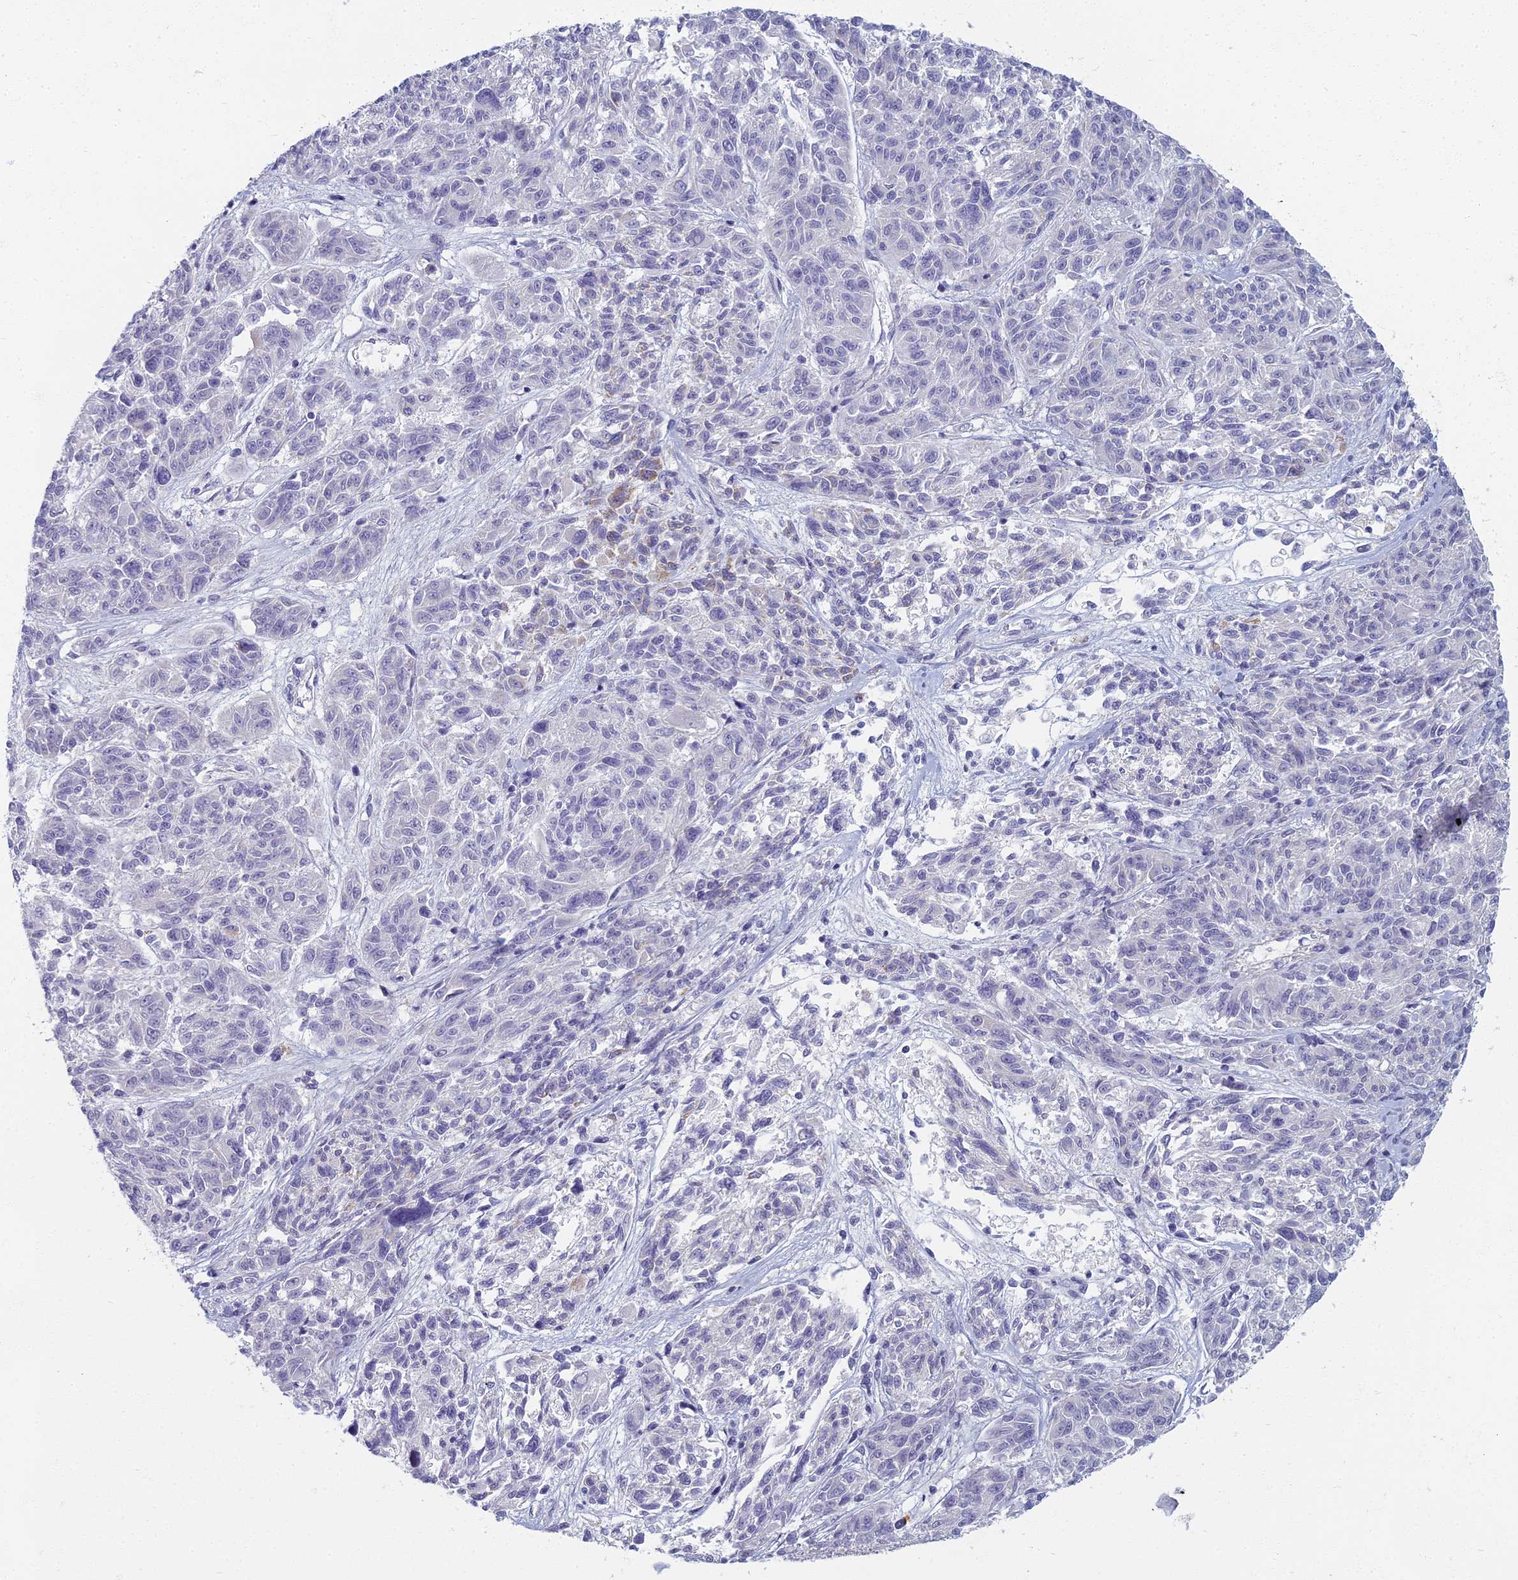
{"staining": {"intensity": "negative", "quantity": "none", "location": "none"}, "tissue": "melanoma", "cell_type": "Tumor cells", "image_type": "cancer", "snomed": [{"axis": "morphology", "description": "Malignant melanoma, NOS"}, {"axis": "topography", "description": "Skin"}], "caption": "Melanoma was stained to show a protein in brown. There is no significant staining in tumor cells.", "gene": "ARL15", "patient": {"sex": "male", "age": 53}}